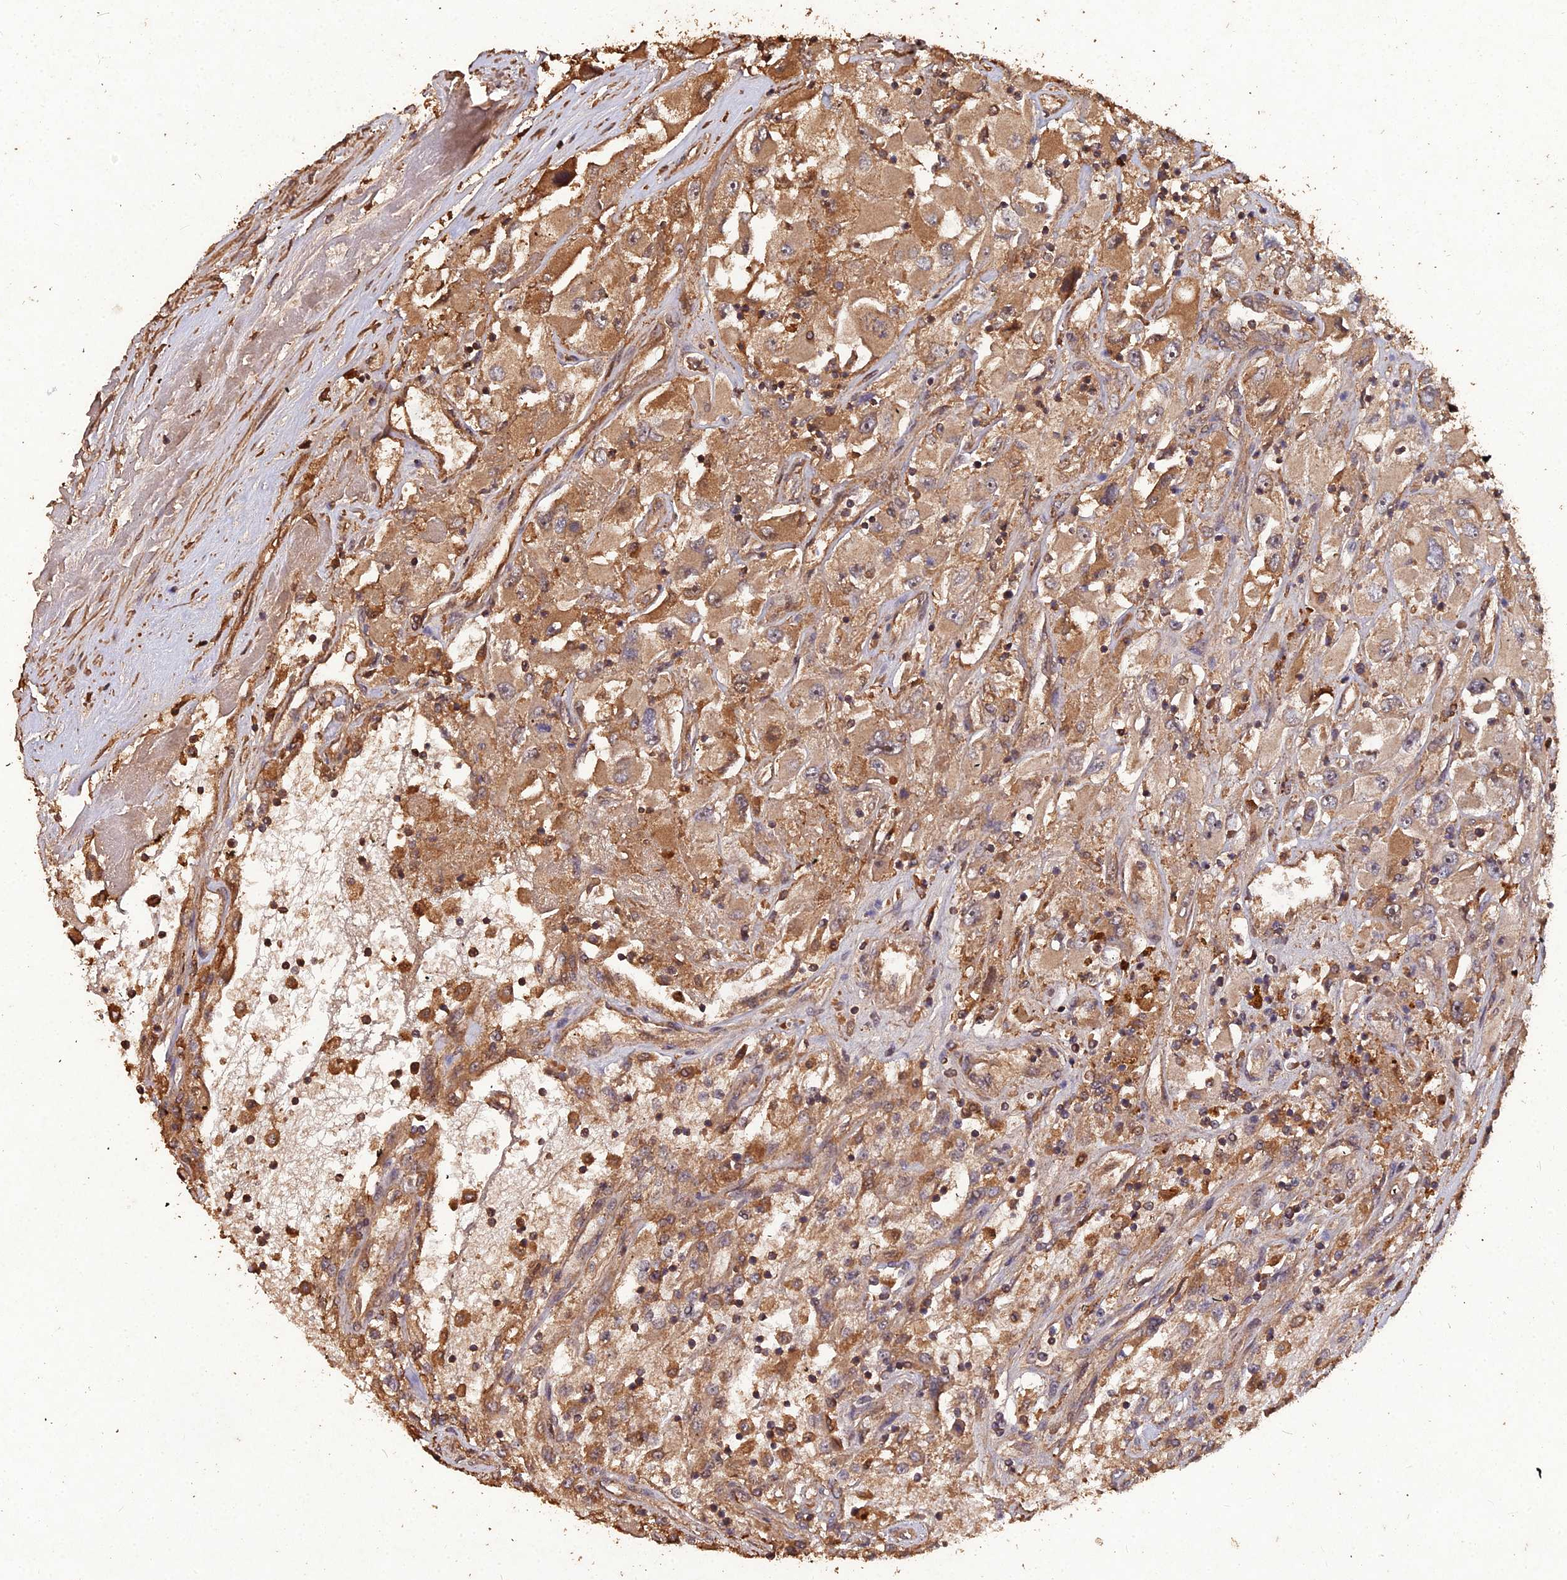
{"staining": {"intensity": "moderate", "quantity": ">75%", "location": "cytoplasmic/membranous"}, "tissue": "renal cancer", "cell_type": "Tumor cells", "image_type": "cancer", "snomed": [{"axis": "morphology", "description": "Adenocarcinoma, NOS"}, {"axis": "topography", "description": "Kidney"}], "caption": "Immunohistochemistry staining of renal cancer, which demonstrates medium levels of moderate cytoplasmic/membranous staining in about >75% of tumor cells indicating moderate cytoplasmic/membranous protein staining. The staining was performed using DAB (brown) for protein detection and nuclei were counterstained in hematoxylin (blue).", "gene": "SYMPK", "patient": {"sex": "female", "age": 52}}